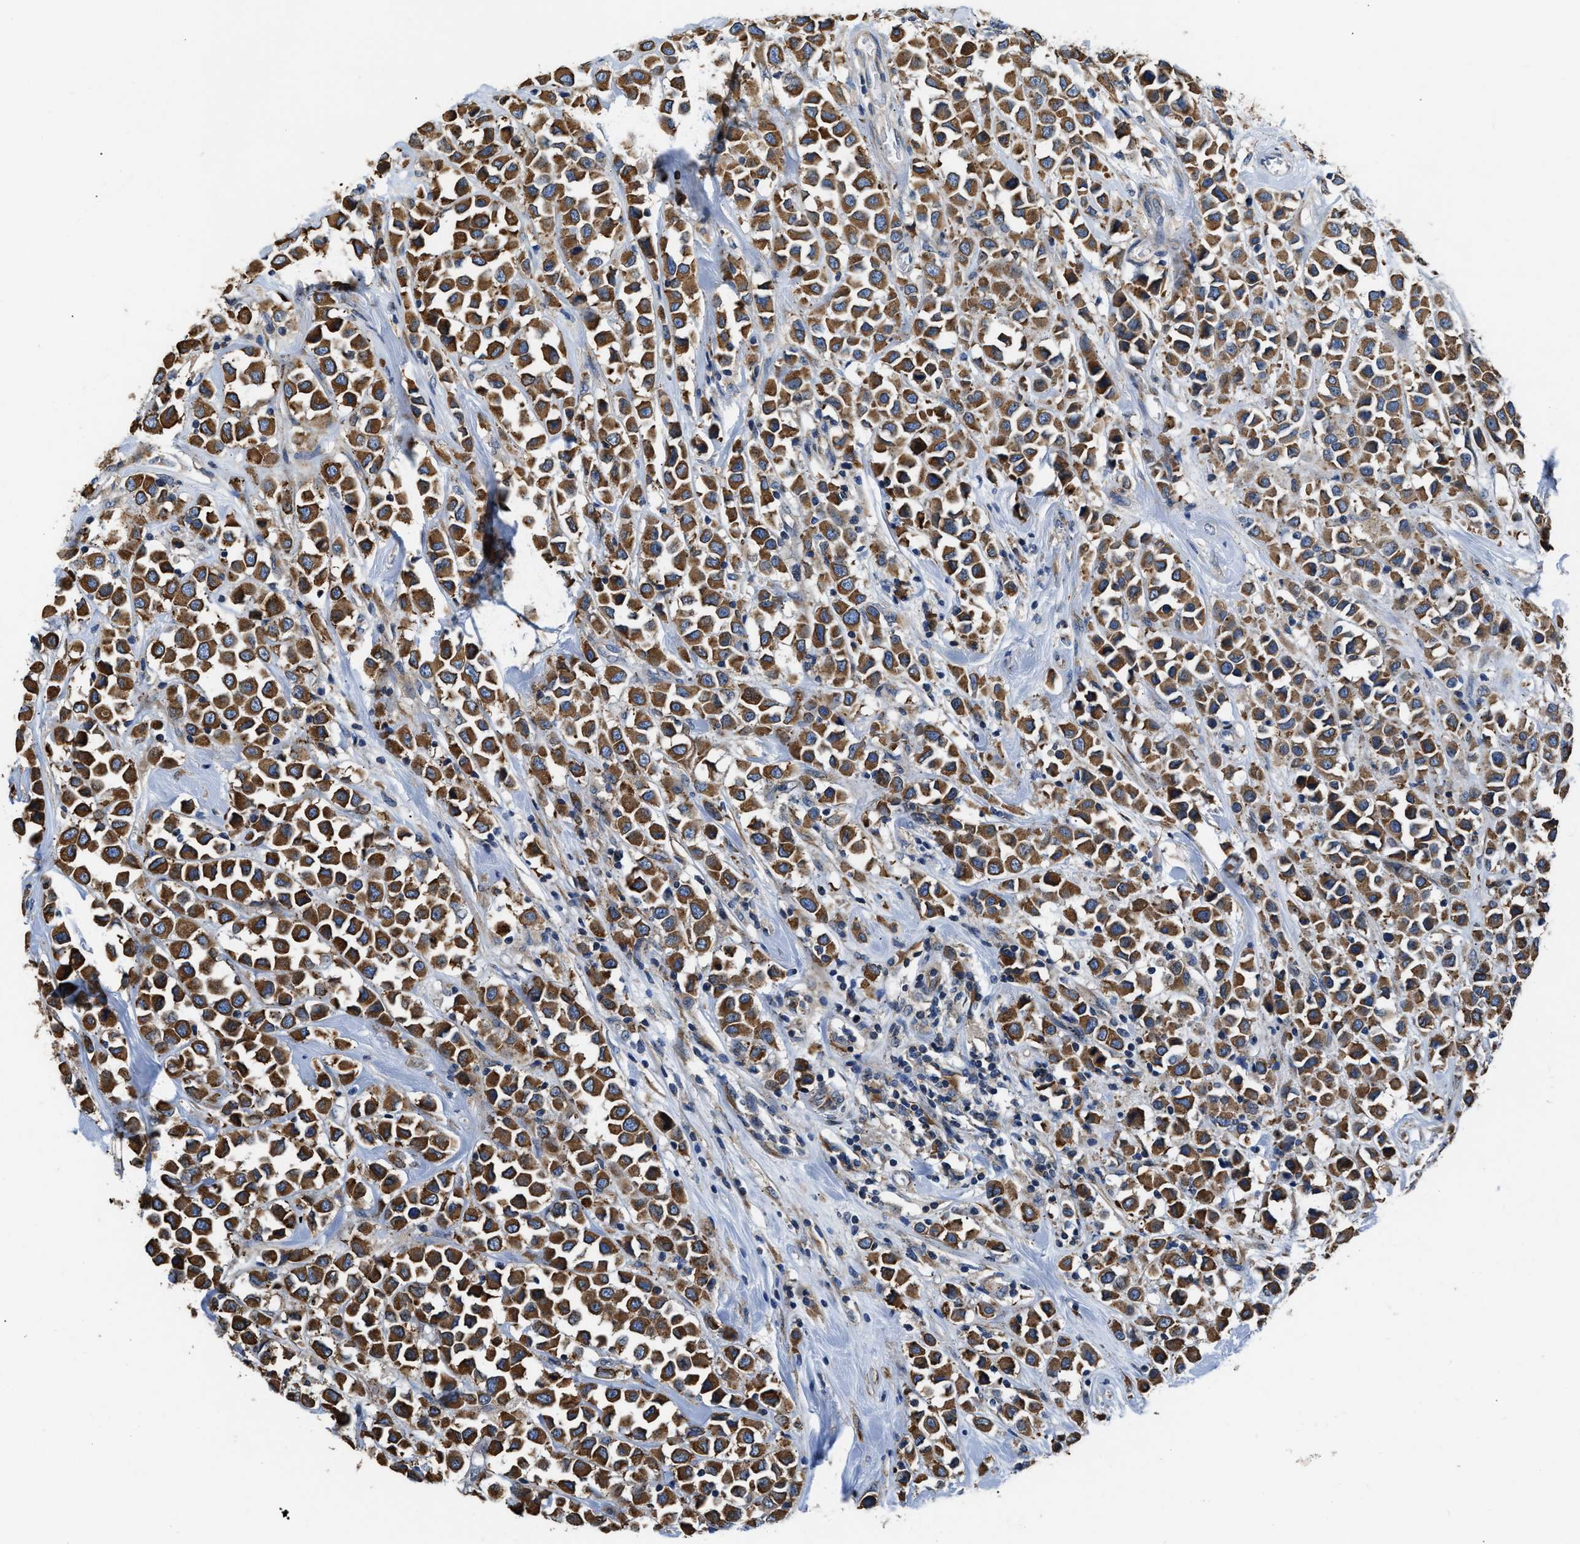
{"staining": {"intensity": "strong", "quantity": ">75%", "location": "cytoplasmic/membranous"}, "tissue": "breast cancer", "cell_type": "Tumor cells", "image_type": "cancer", "snomed": [{"axis": "morphology", "description": "Duct carcinoma"}, {"axis": "topography", "description": "Breast"}], "caption": "High-magnification brightfield microscopy of breast cancer (invasive ductal carcinoma) stained with DAB (3,3'-diaminobenzidine) (brown) and counterstained with hematoxylin (blue). tumor cells exhibit strong cytoplasmic/membranous positivity is present in about>75% of cells. The staining was performed using DAB, with brown indicating positive protein expression. Nuclei are stained blue with hematoxylin.", "gene": "ARL6IP5", "patient": {"sex": "female", "age": 61}}